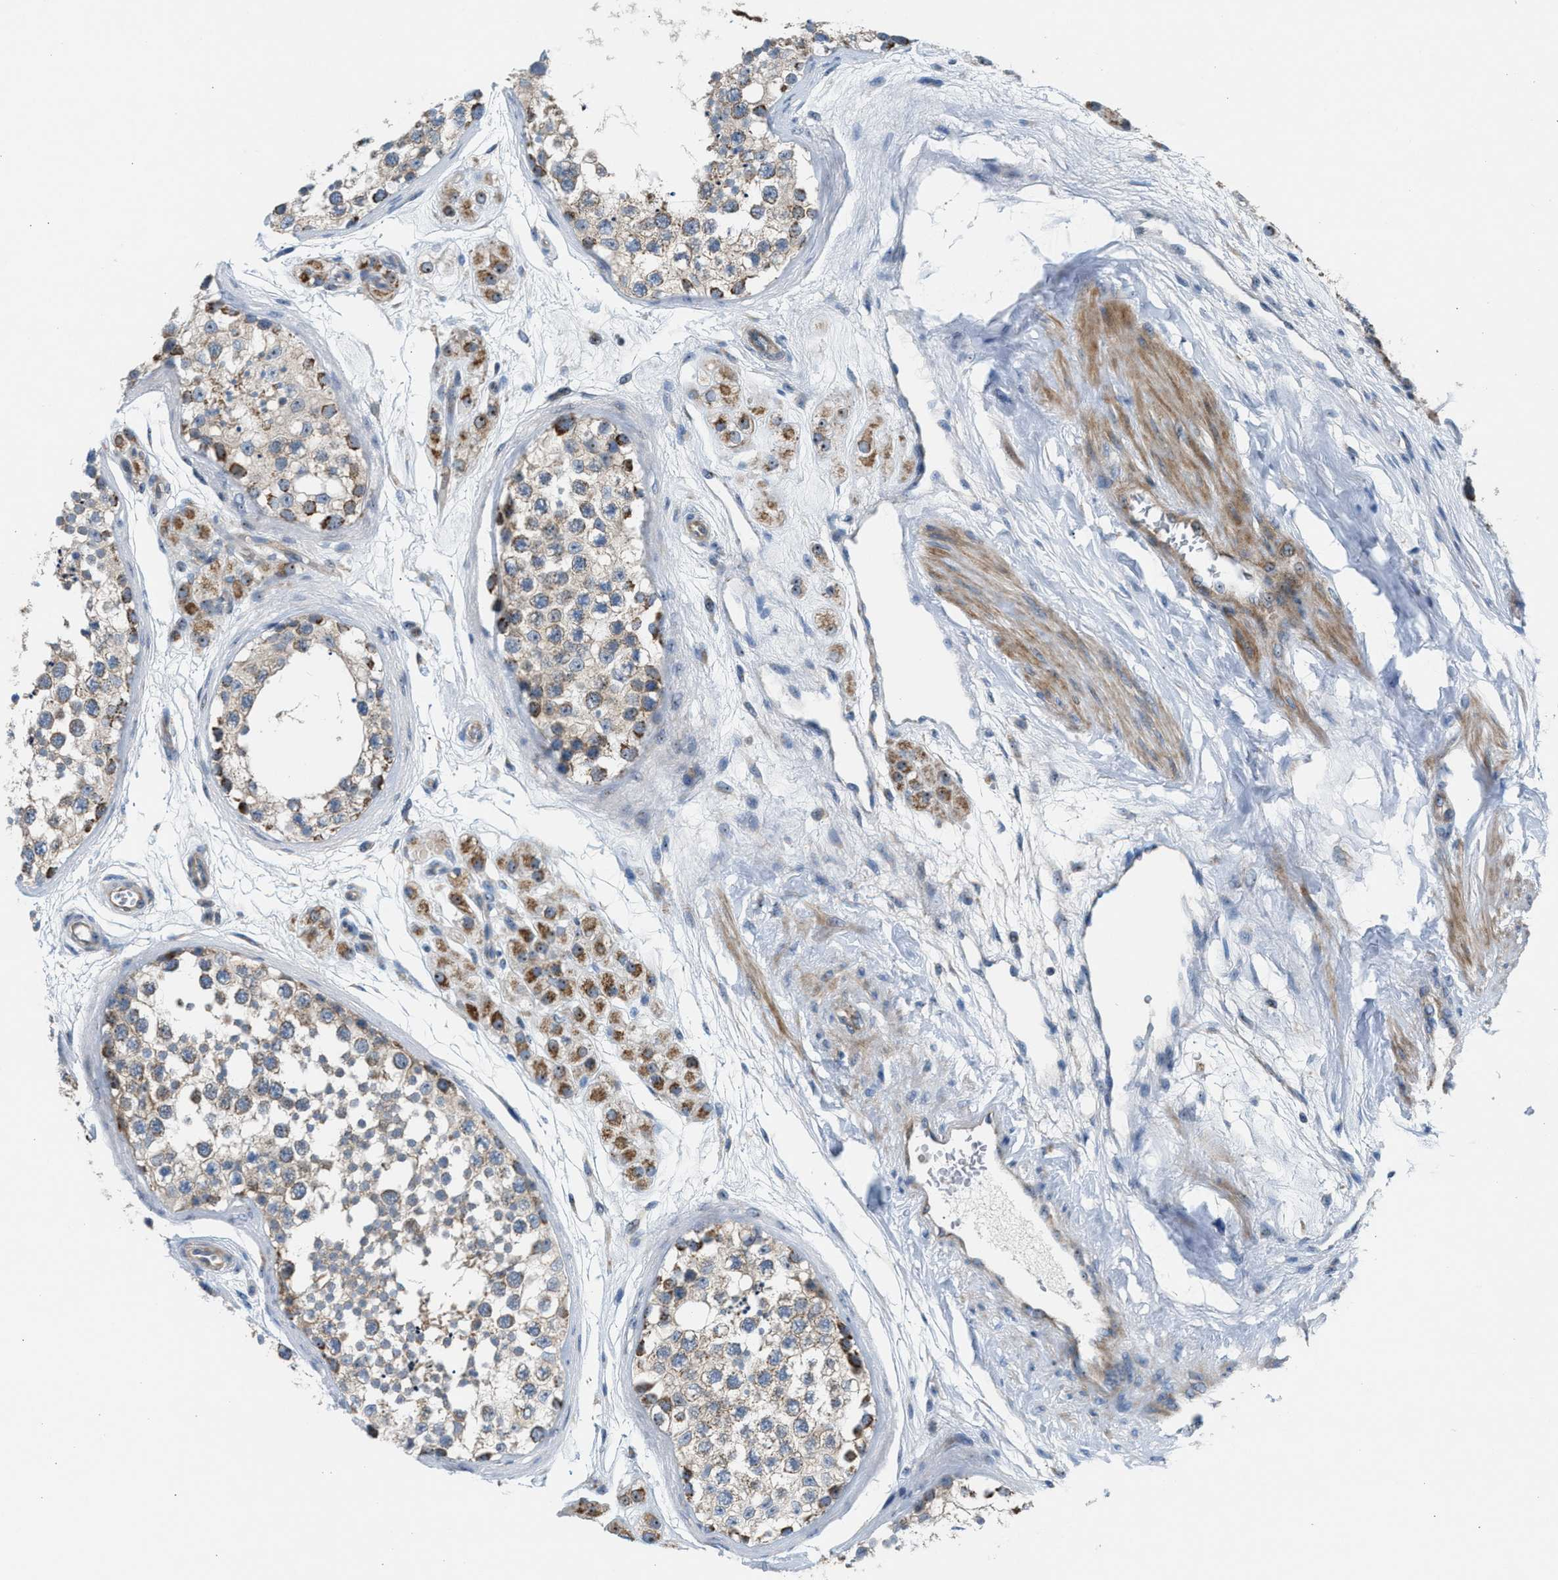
{"staining": {"intensity": "moderate", "quantity": "25%-75%", "location": "cytoplasmic/membranous"}, "tissue": "testis", "cell_type": "Cells in seminiferous ducts", "image_type": "normal", "snomed": [{"axis": "morphology", "description": "Normal tissue, NOS"}, {"axis": "topography", "description": "Testis"}], "caption": "A brown stain highlights moderate cytoplasmic/membranous staining of a protein in cells in seminiferous ducts of benign testis. The staining was performed using DAB (3,3'-diaminobenzidine) to visualize the protein expression in brown, while the nuclei were stained in blue with hematoxylin (Magnification: 20x).", "gene": "TPH1", "patient": {"sex": "male", "age": 56}}